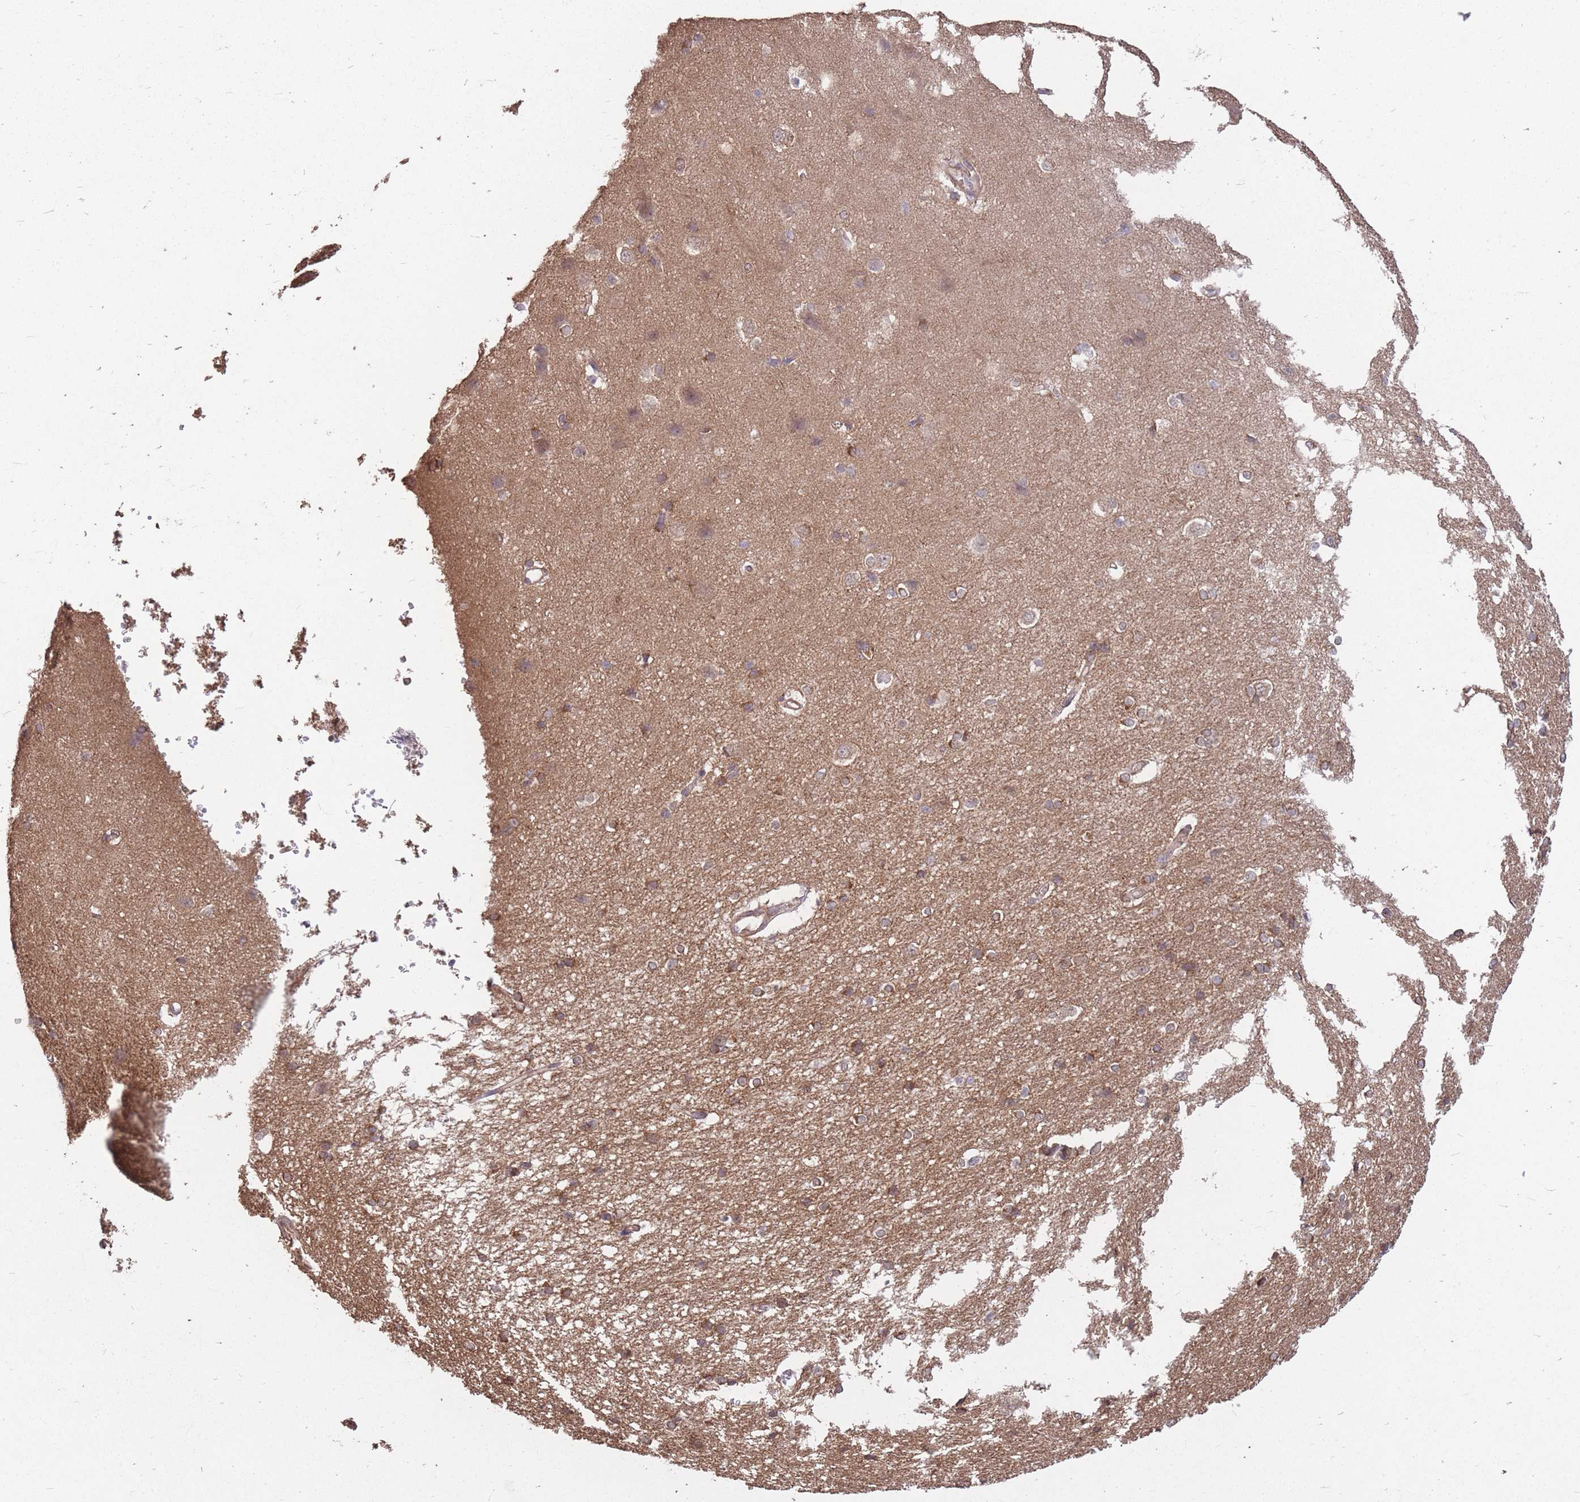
{"staining": {"intensity": "weak", "quantity": "<25%", "location": "cytoplasmic/membranous"}, "tissue": "cerebral cortex", "cell_type": "Endothelial cells", "image_type": "normal", "snomed": [{"axis": "morphology", "description": "Normal tissue, NOS"}, {"axis": "topography", "description": "Cerebral cortex"}], "caption": "The image displays no significant positivity in endothelial cells of cerebral cortex. Brightfield microscopy of IHC stained with DAB (3,3'-diaminobenzidine) (brown) and hematoxylin (blue), captured at high magnification.", "gene": "DYNC1LI2", "patient": {"sex": "male", "age": 37}}